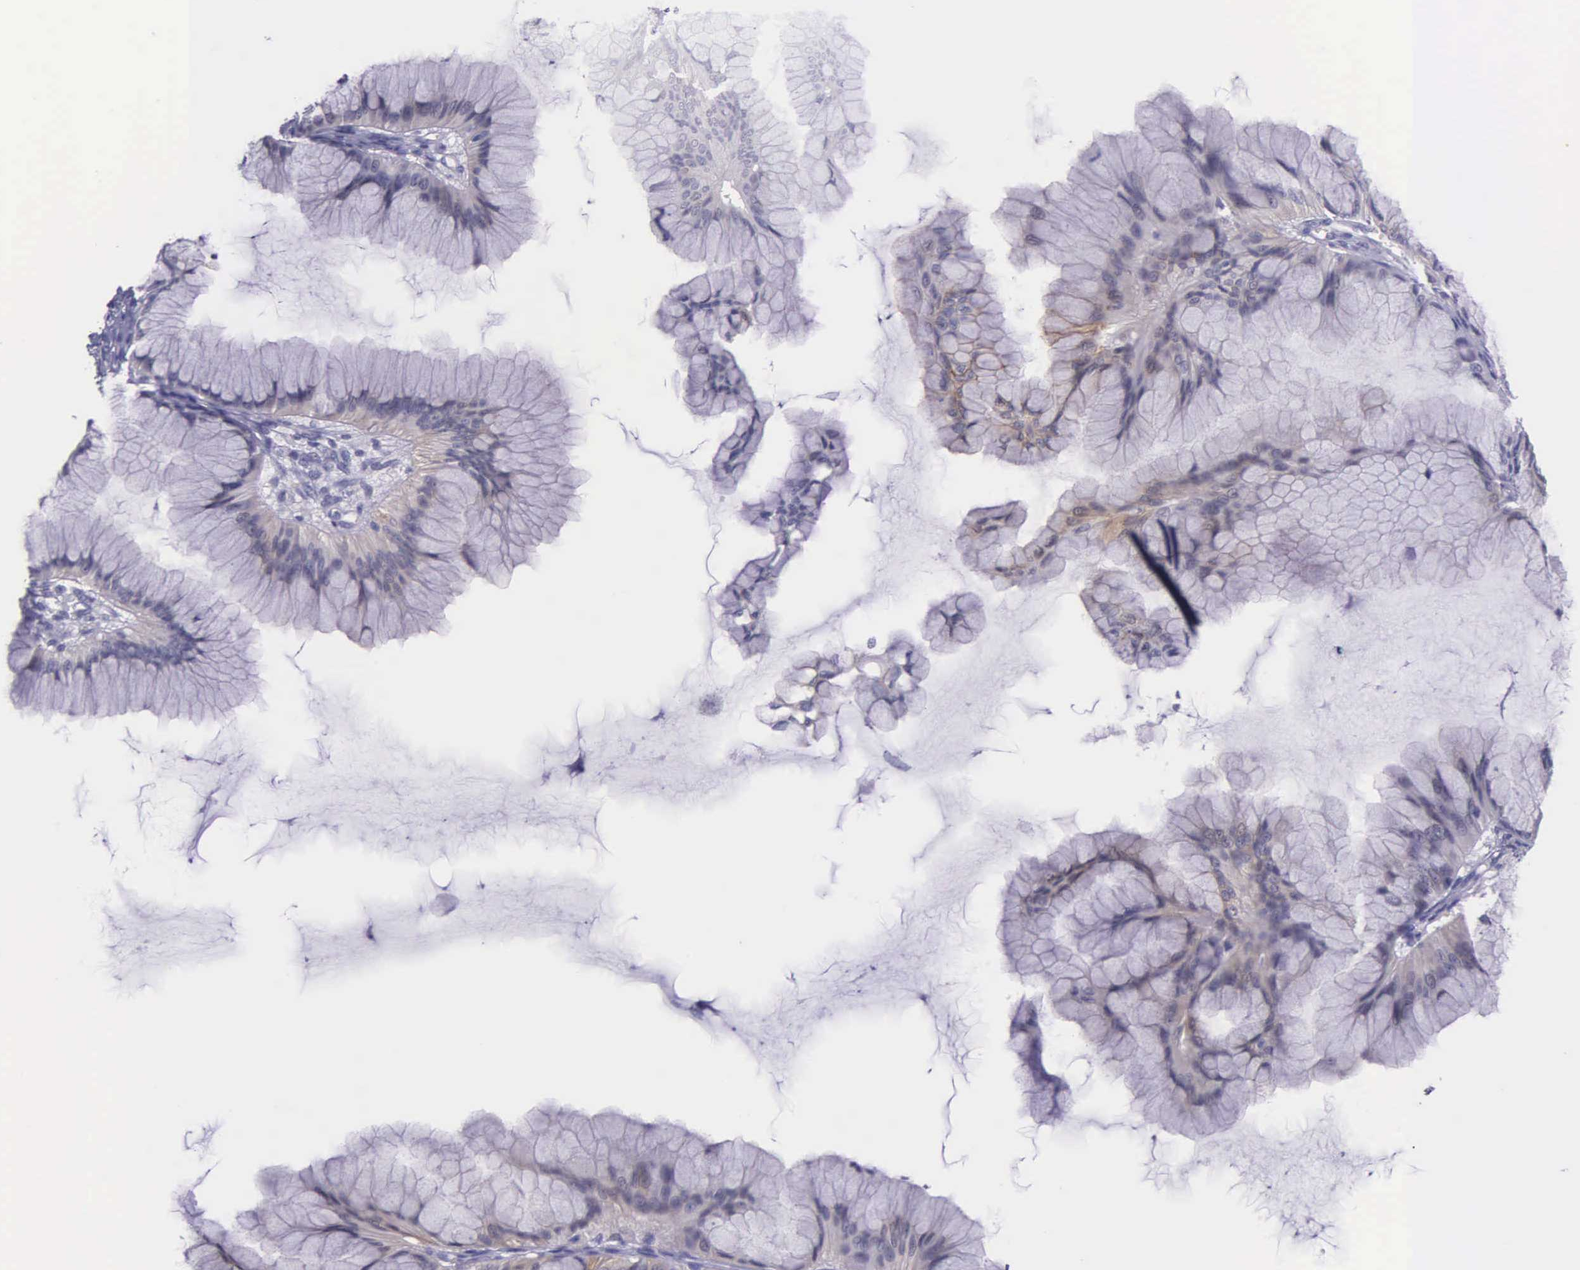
{"staining": {"intensity": "weak", "quantity": "<25%", "location": "cytoplasmic/membranous"}, "tissue": "ovarian cancer", "cell_type": "Tumor cells", "image_type": "cancer", "snomed": [{"axis": "morphology", "description": "Cystadenocarcinoma, mucinous, NOS"}, {"axis": "topography", "description": "Ovary"}], "caption": "Mucinous cystadenocarcinoma (ovarian) was stained to show a protein in brown. There is no significant positivity in tumor cells.", "gene": "AHNAK2", "patient": {"sex": "female", "age": 41}}